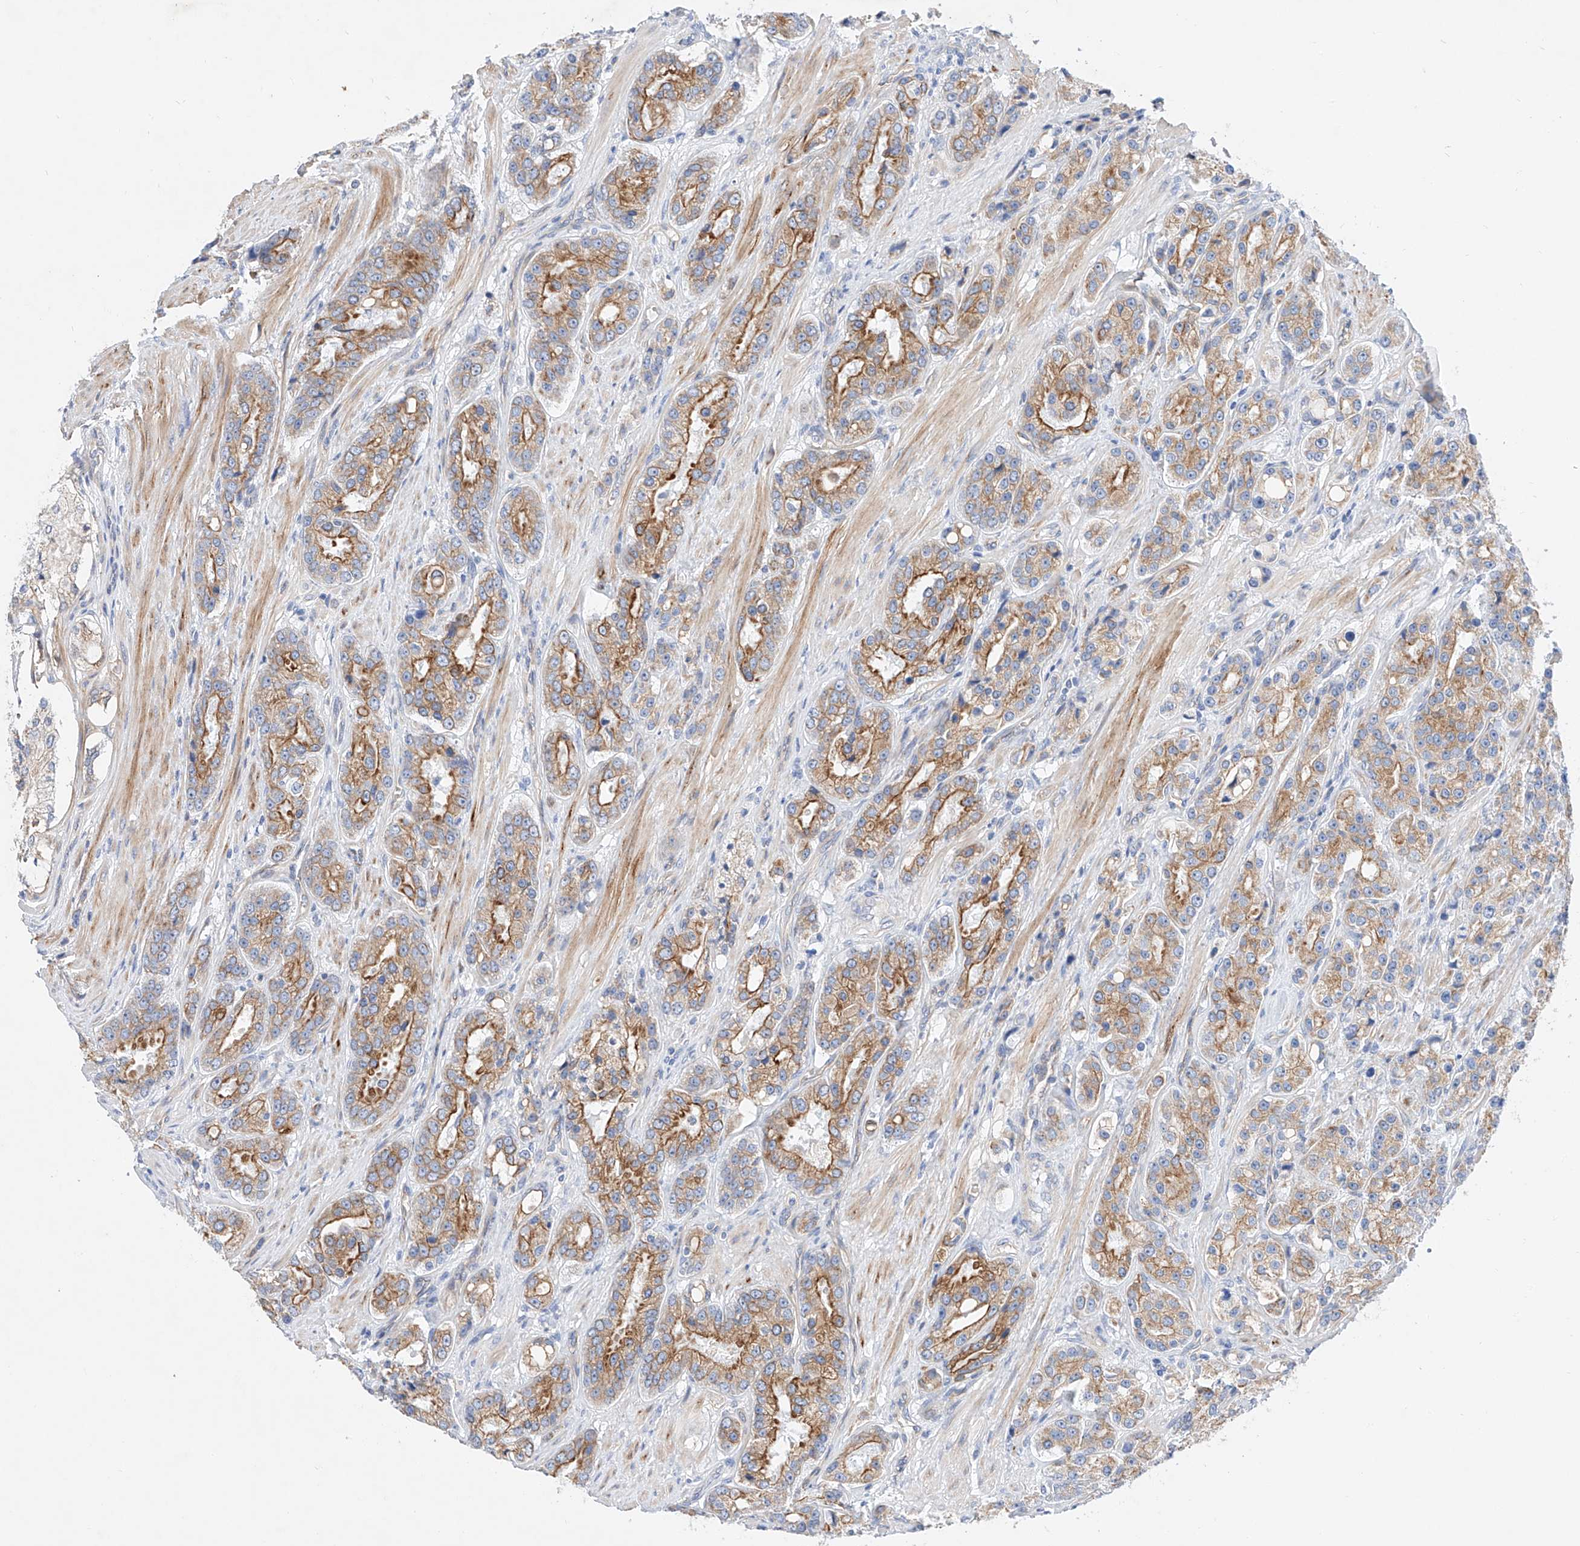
{"staining": {"intensity": "moderate", "quantity": ">75%", "location": "cytoplasmic/membranous"}, "tissue": "prostate cancer", "cell_type": "Tumor cells", "image_type": "cancer", "snomed": [{"axis": "morphology", "description": "Adenocarcinoma, High grade"}, {"axis": "topography", "description": "Prostate"}], "caption": "High-grade adenocarcinoma (prostate) was stained to show a protein in brown. There is medium levels of moderate cytoplasmic/membranous staining in approximately >75% of tumor cells. The staining was performed using DAB (3,3'-diaminobenzidine) to visualize the protein expression in brown, while the nuclei were stained in blue with hematoxylin (Magnification: 20x).", "gene": "SBSPON", "patient": {"sex": "male", "age": 60}}